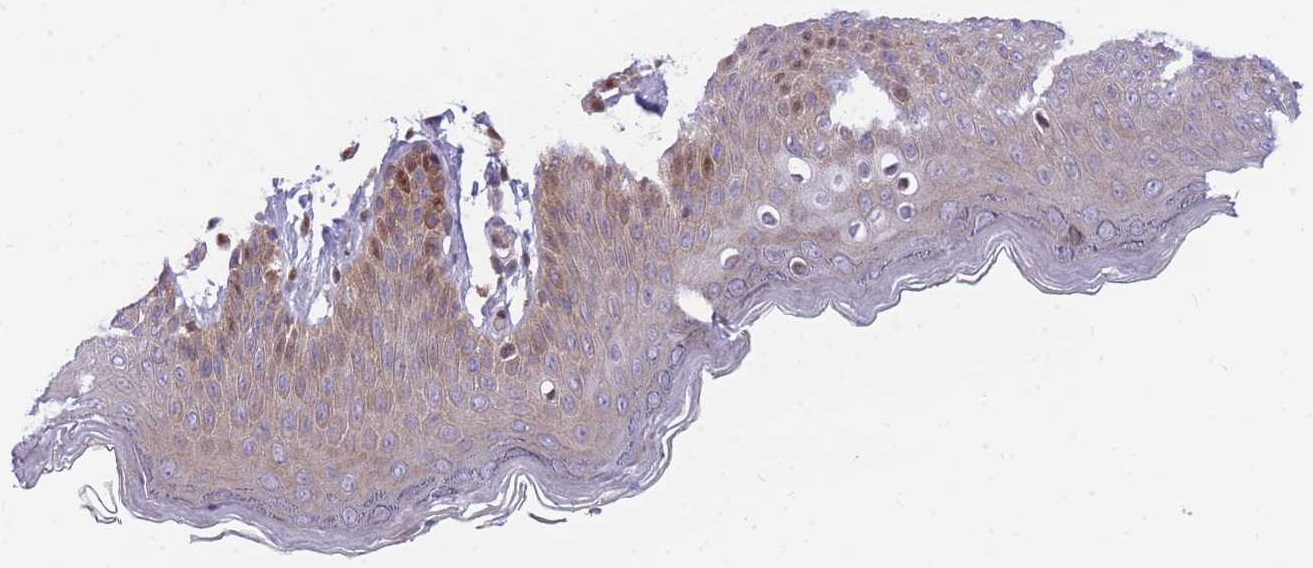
{"staining": {"intensity": "moderate", "quantity": "25%-75%", "location": "cytoplasmic/membranous,nuclear"}, "tissue": "skin", "cell_type": "Epidermal cells", "image_type": "normal", "snomed": [{"axis": "morphology", "description": "Normal tissue, NOS"}, {"axis": "topography", "description": "Anal"}], "caption": "Immunohistochemistry staining of benign skin, which displays medium levels of moderate cytoplasmic/membranous,nuclear expression in approximately 25%-75% of epidermal cells indicating moderate cytoplasmic/membranous,nuclear protein staining. The staining was performed using DAB (brown) for protein detection and nuclei were counterstained in hematoxylin (blue).", "gene": "CRACD", "patient": {"sex": "female", "age": 40}}